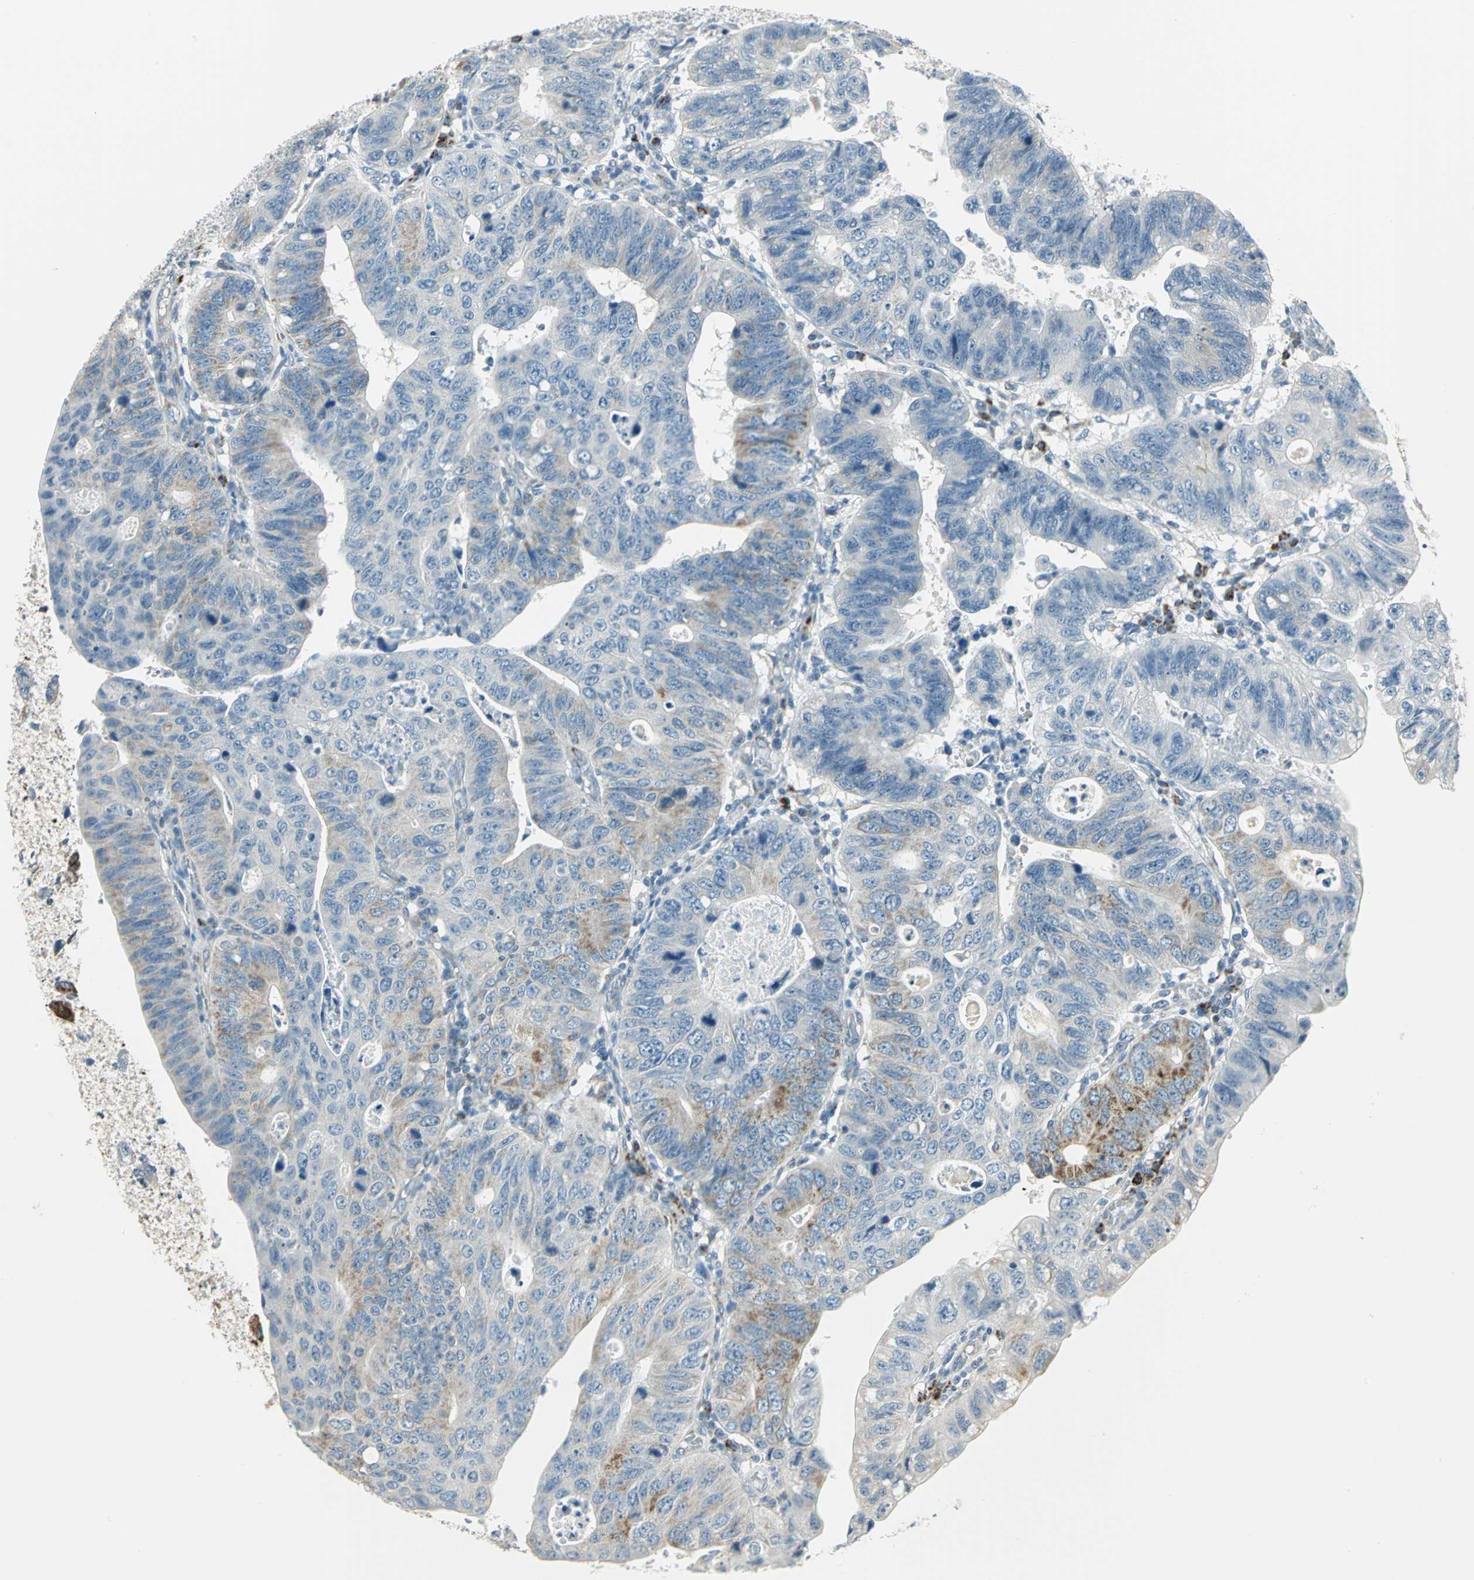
{"staining": {"intensity": "weak", "quantity": "<25%", "location": "cytoplasmic/membranous"}, "tissue": "stomach cancer", "cell_type": "Tumor cells", "image_type": "cancer", "snomed": [{"axis": "morphology", "description": "Adenocarcinoma, NOS"}, {"axis": "topography", "description": "Stomach"}], "caption": "Immunohistochemistry (IHC) histopathology image of stomach cancer stained for a protein (brown), which reveals no positivity in tumor cells. (DAB (3,3'-diaminobenzidine) immunohistochemistry (IHC) visualized using brightfield microscopy, high magnification).", "gene": "ACADM", "patient": {"sex": "male", "age": 59}}